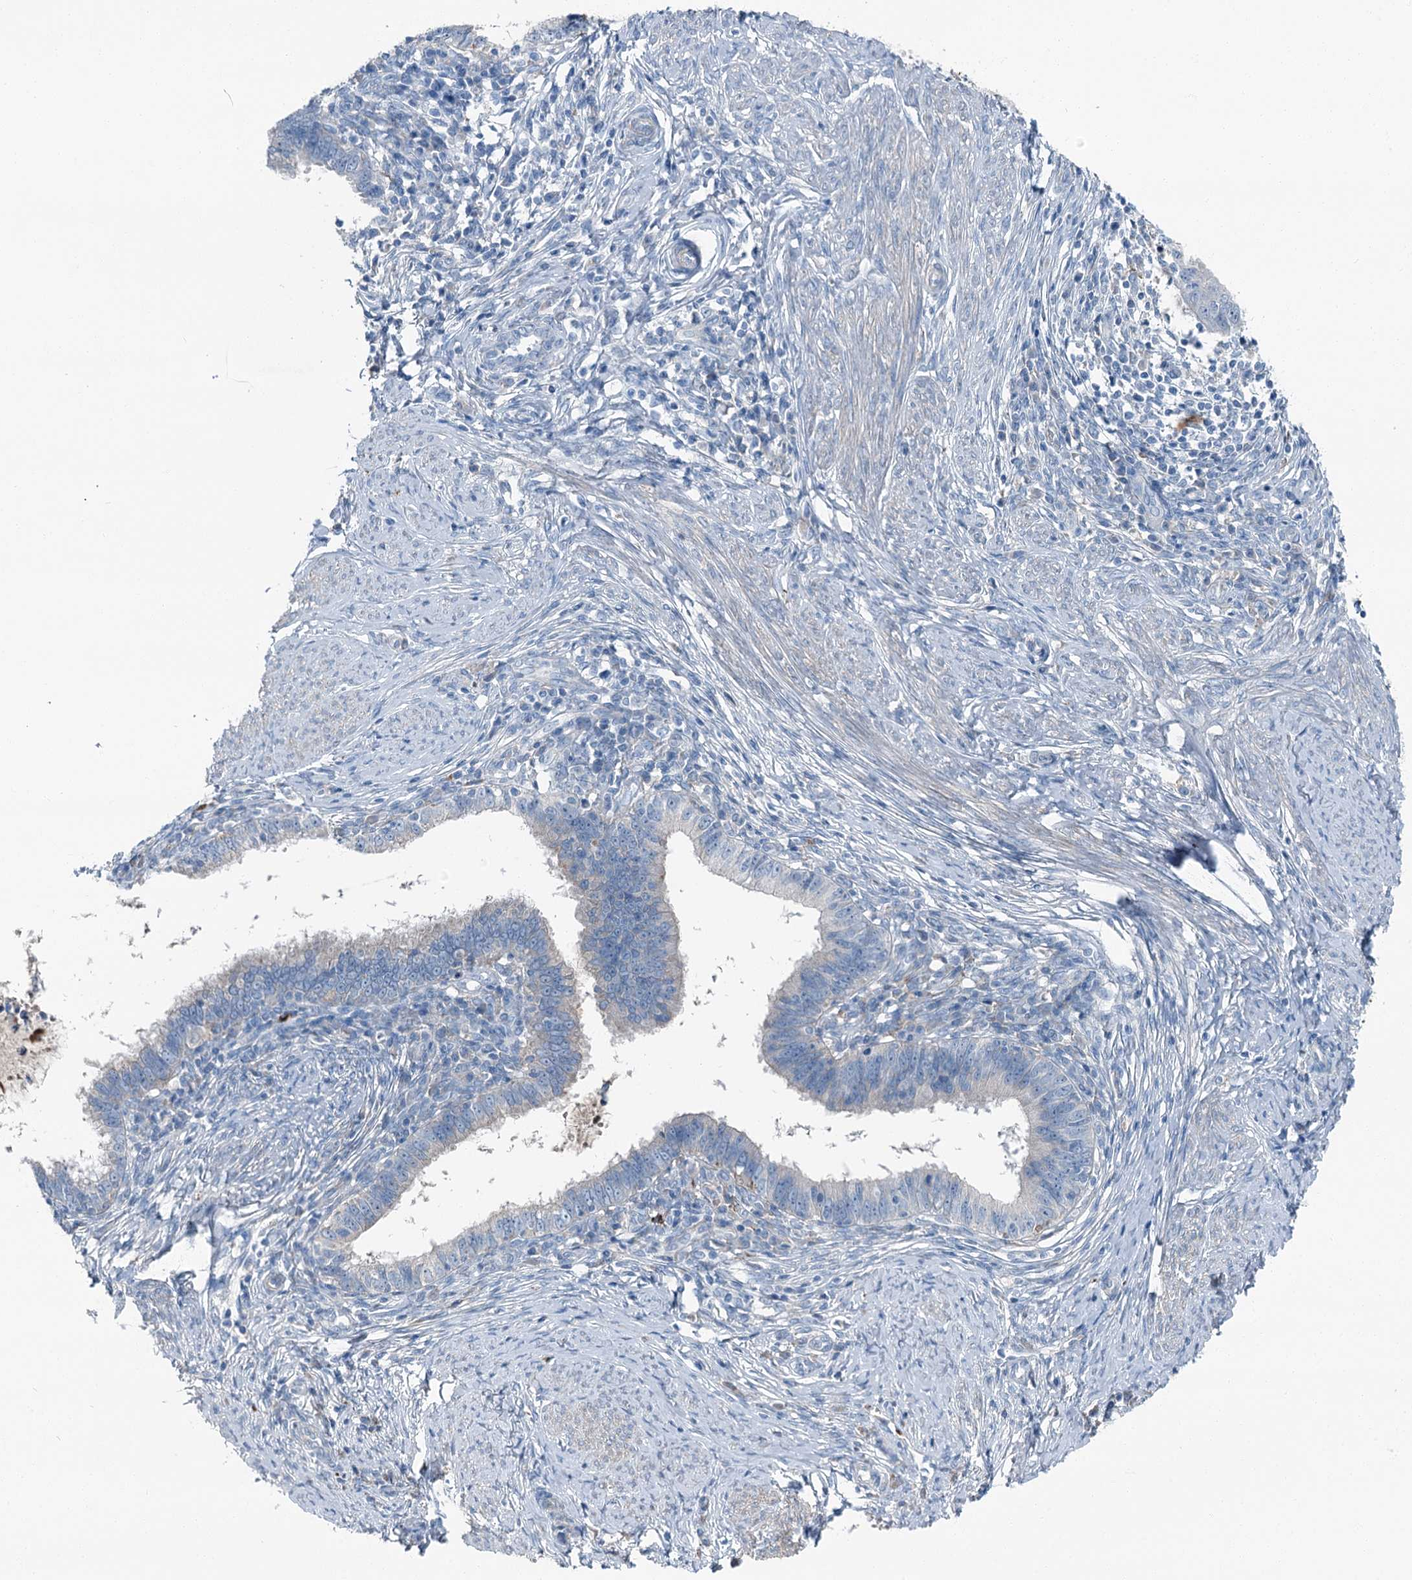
{"staining": {"intensity": "negative", "quantity": "none", "location": "none"}, "tissue": "cervical cancer", "cell_type": "Tumor cells", "image_type": "cancer", "snomed": [{"axis": "morphology", "description": "Adenocarcinoma, NOS"}, {"axis": "topography", "description": "Cervix"}], "caption": "Micrograph shows no significant protein expression in tumor cells of cervical adenocarcinoma.", "gene": "AXL", "patient": {"sex": "female", "age": 36}}